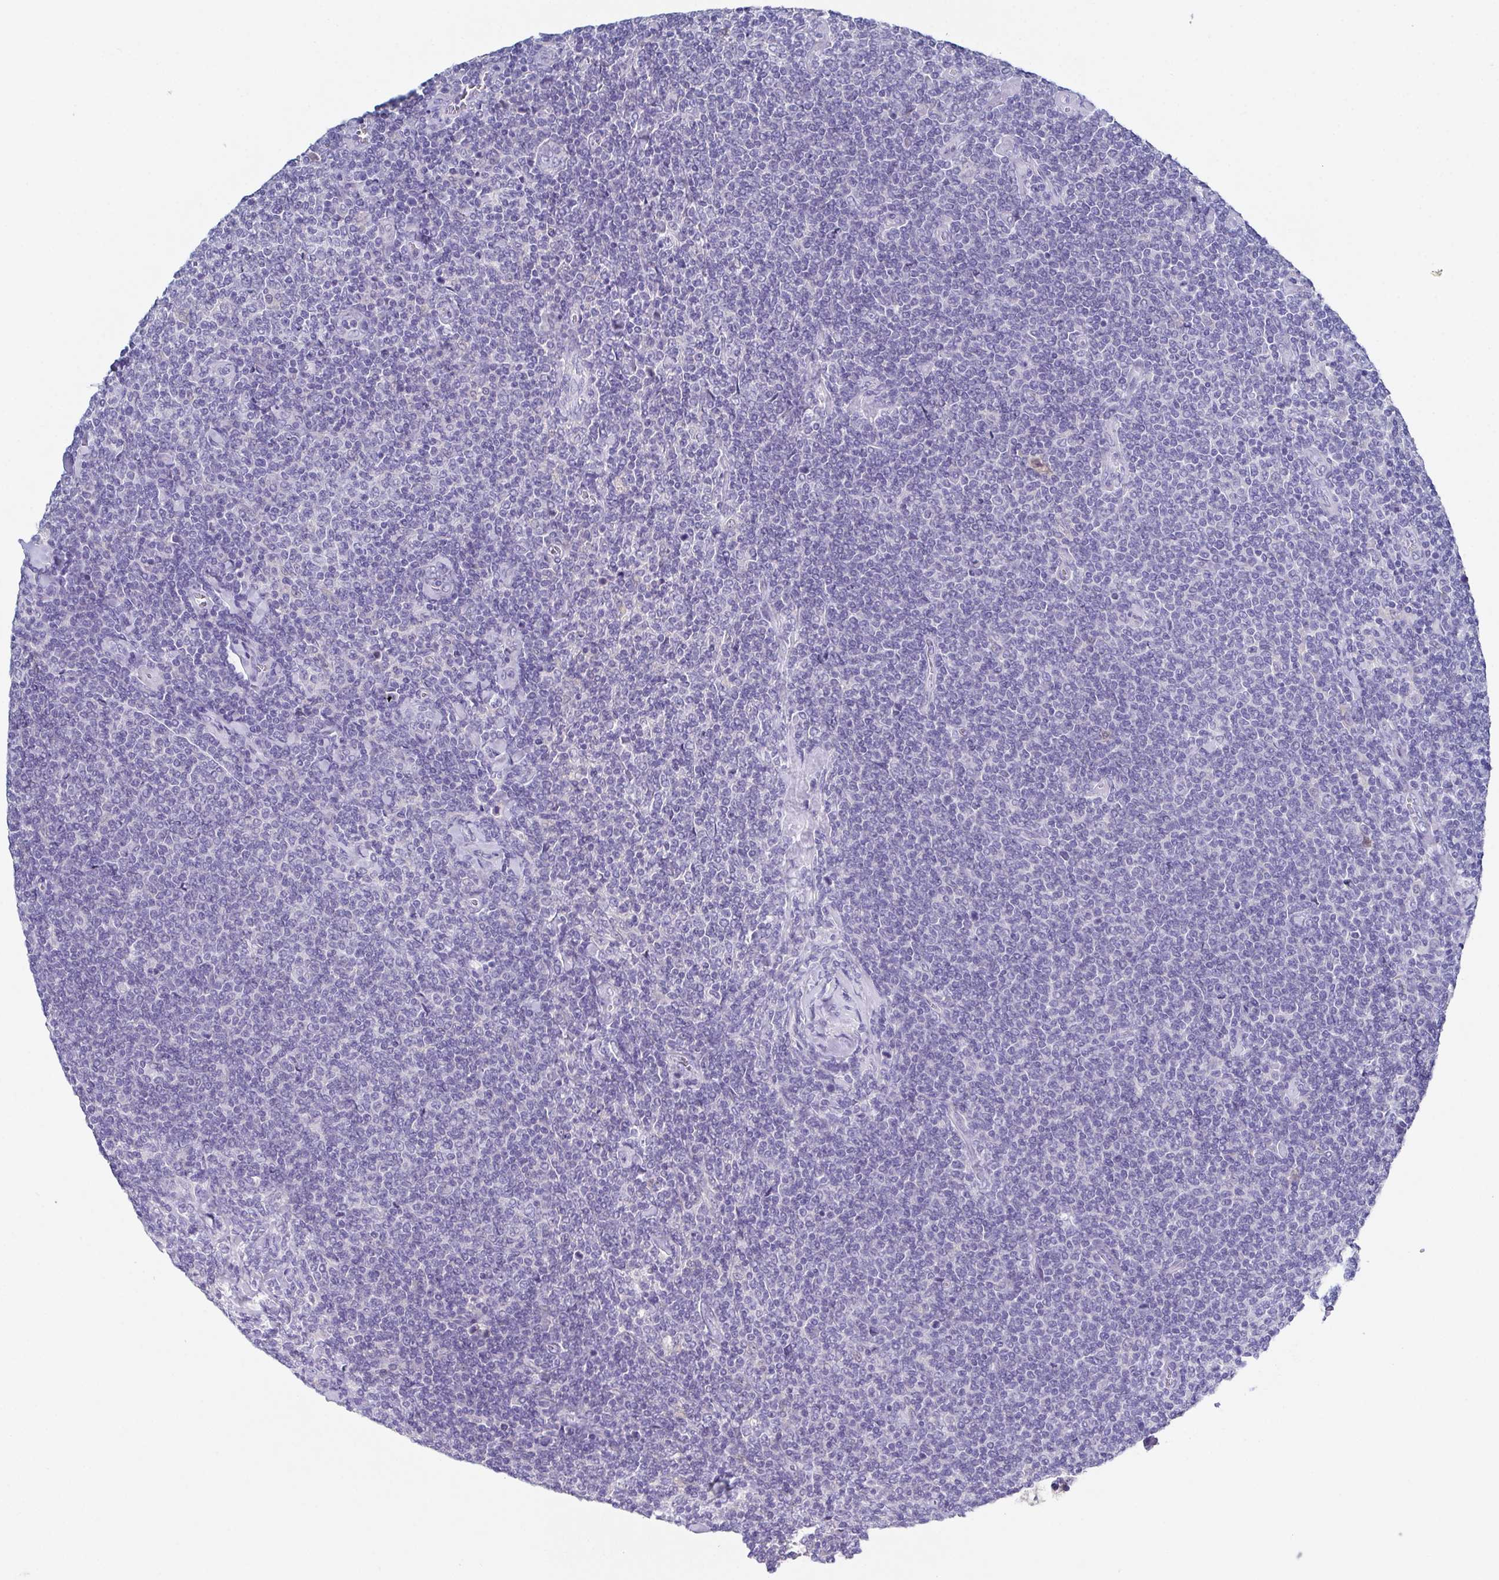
{"staining": {"intensity": "negative", "quantity": "none", "location": "none"}, "tissue": "lymphoma", "cell_type": "Tumor cells", "image_type": "cancer", "snomed": [{"axis": "morphology", "description": "Malignant lymphoma, non-Hodgkin's type, Low grade"}, {"axis": "topography", "description": "Lymph node"}], "caption": "Immunohistochemical staining of lymphoma demonstrates no significant staining in tumor cells.", "gene": "SSC4D", "patient": {"sex": "male", "age": 52}}